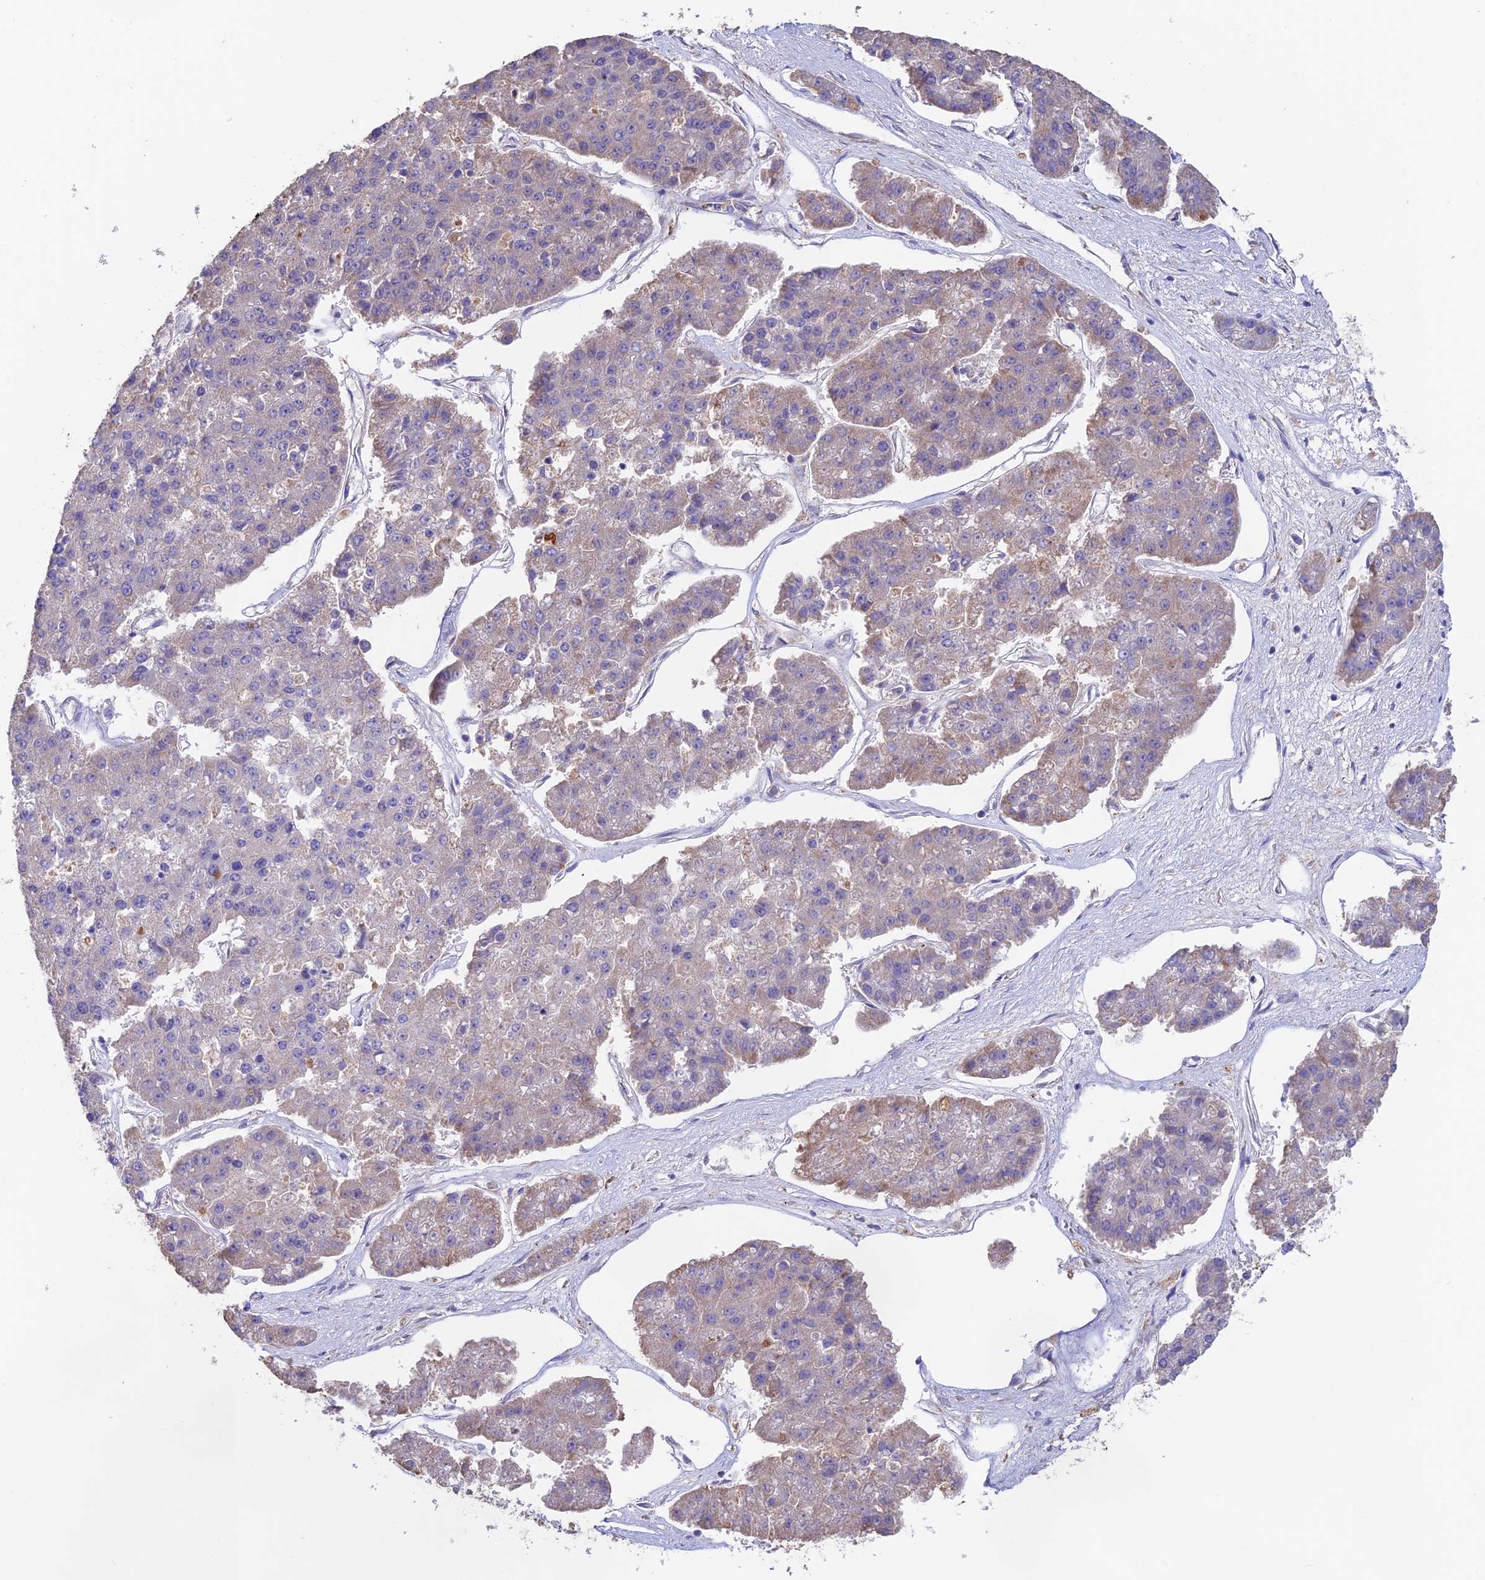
{"staining": {"intensity": "weak", "quantity": "25%-75%", "location": "cytoplasmic/membranous"}, "tissue": "pancreatic cancer", "cell_type": "Tumor cells", "image_type": "cancer", "snomed": [{"axis": "morphology", "description": "Adenocarcinoma, NOS"}, {"axis": "topography", "description": "Pancreas"}], "caption": "Immunohistochemical staining of pancreatic adenocarcinoma exhibits low levels of weak cytoplasmic/membranous expression in approximately 25%-75% of tumor cells. (brown staining indicates protein expression, while blue staining denotes nuclei).", "gene": "EMC3", "patient": {"sex": "male", "age": 50}}